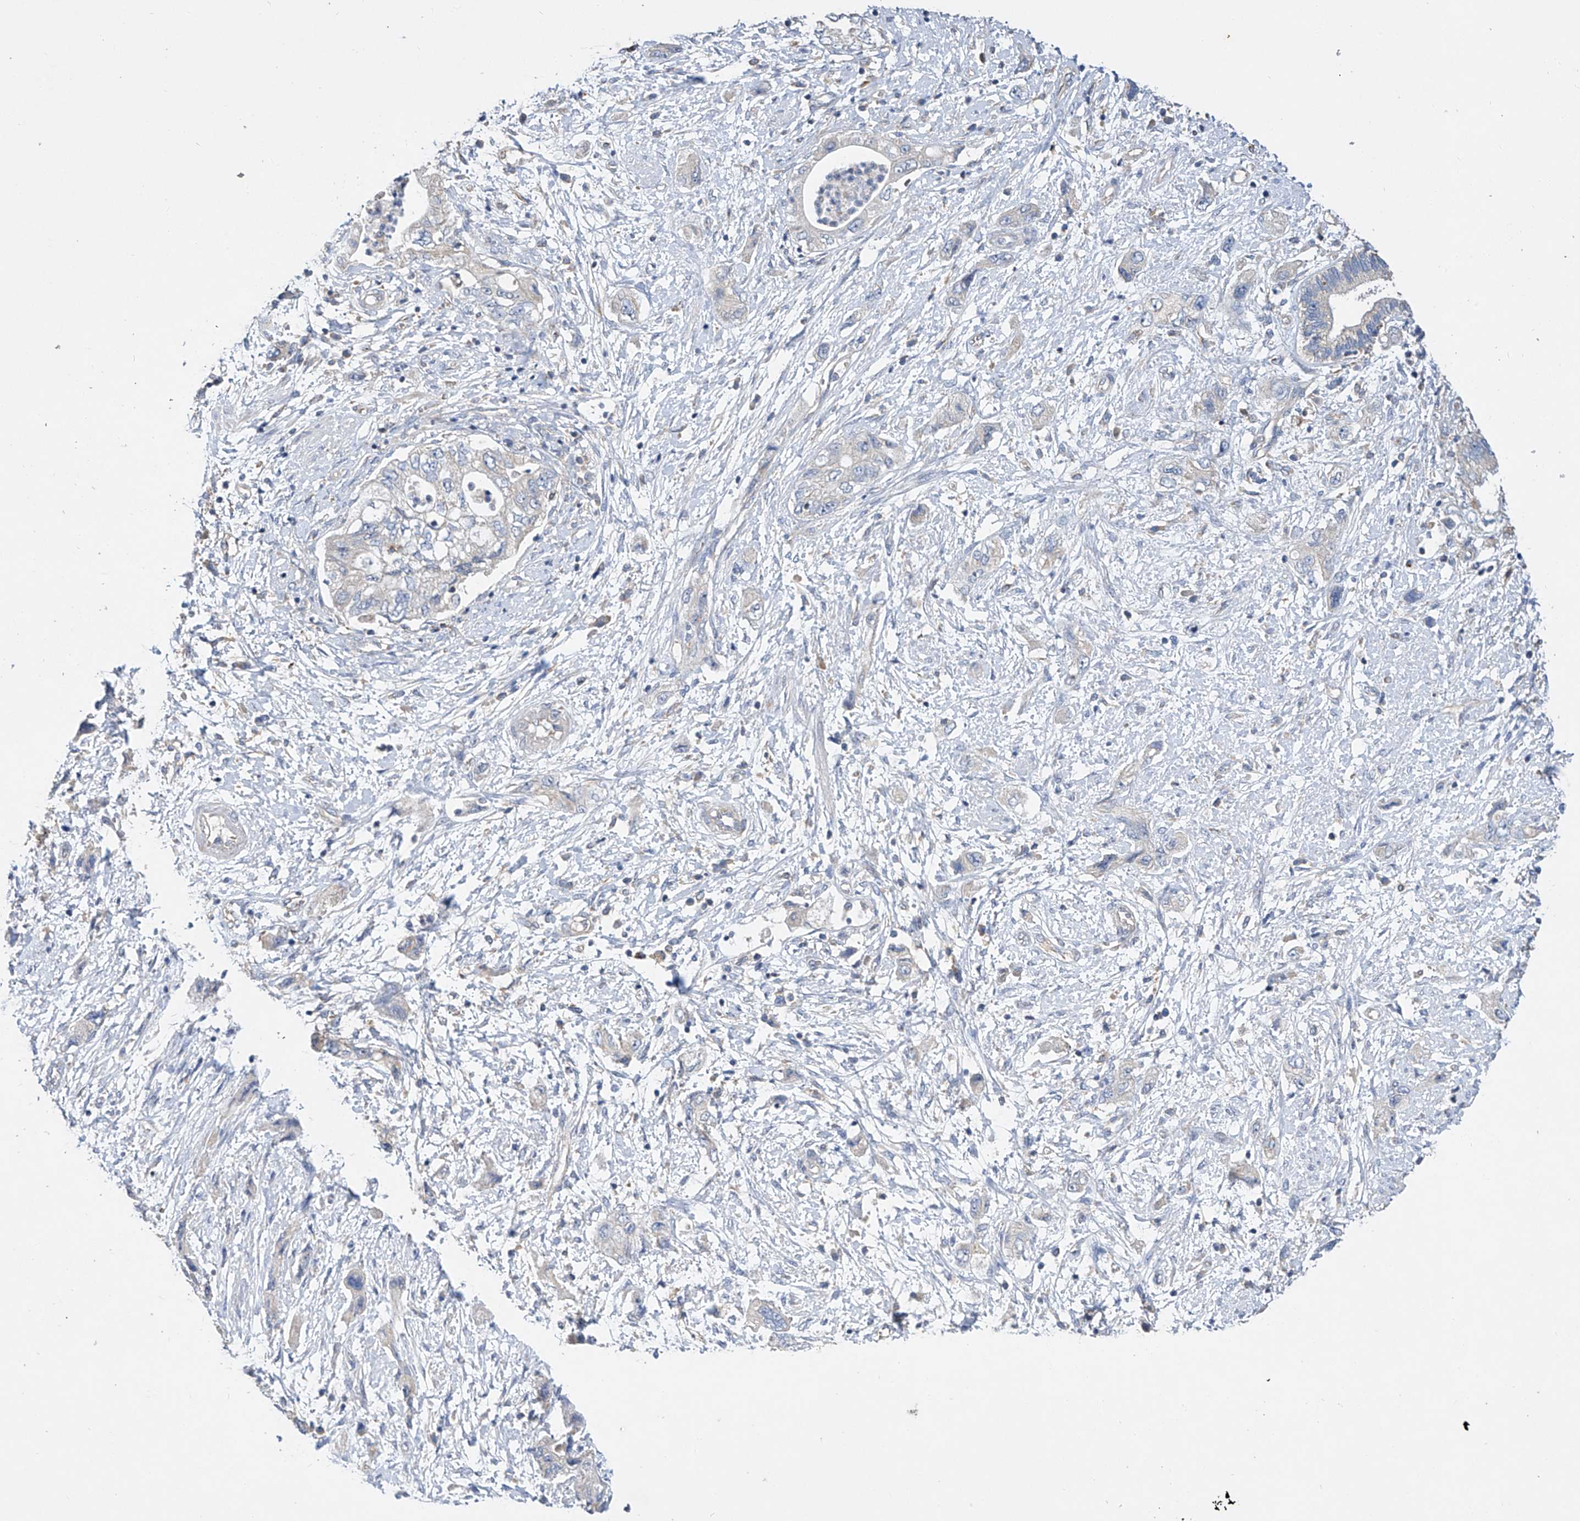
{"staining": {"intensity": "negative", "quantity": "none", "location": "none"}, "tissue": "pancreatic cancer", "cell_type": "Tumor cells", "image_type": "cancer", "snomed": [{"axis": "morphology", "description": "Adenocarcinoma, NOS"}, {"axis": "topography", "description": "Pancreas"}], "caption": "Human adenocarcinoma (pancreatic) stained for a protein using immunohistochemistry shows no positivity in tumor cells.", "gene": "AMD1", "patient": {"sex": "female", "age": 73}}